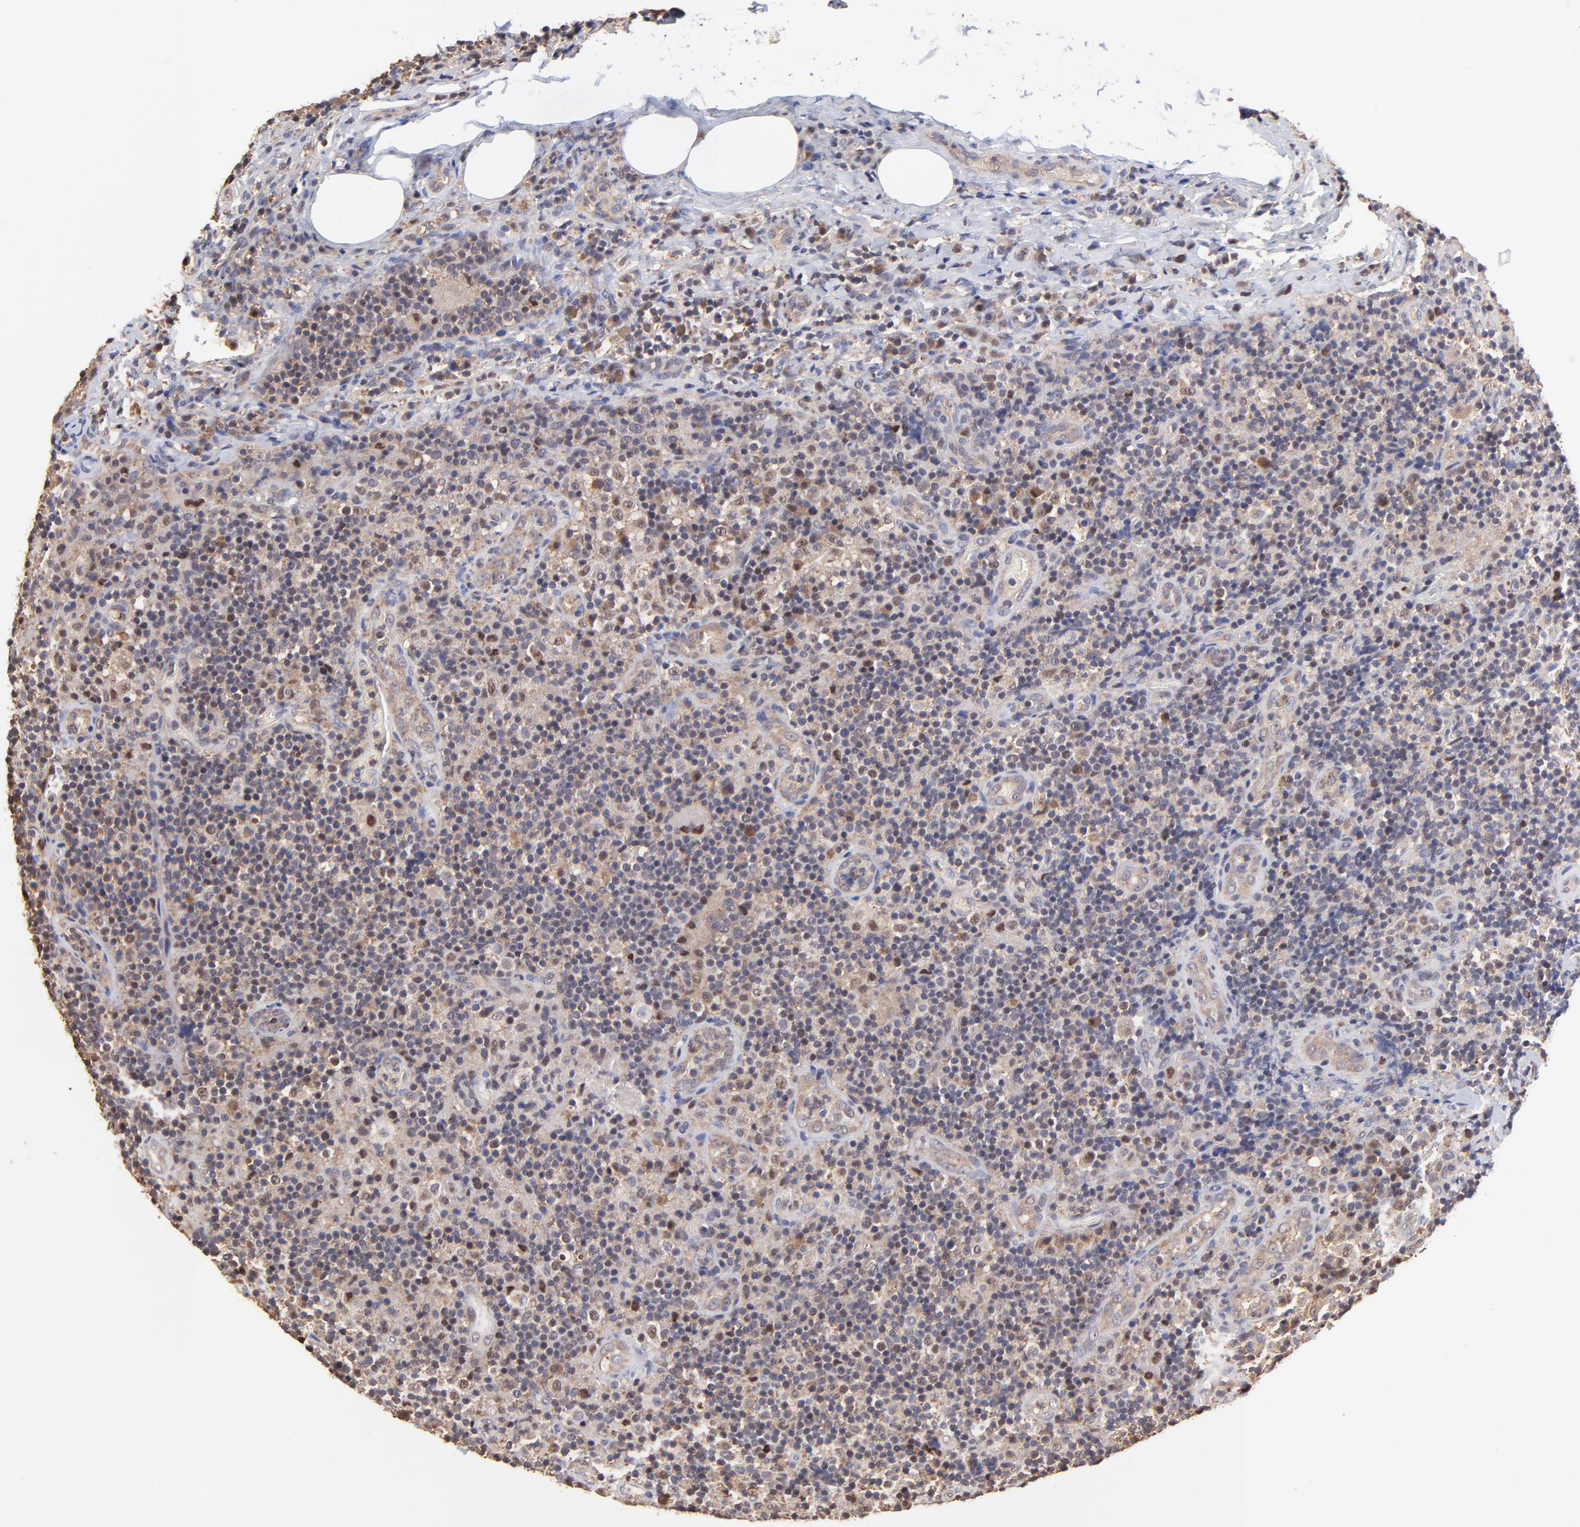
{"staining": {"intensity": "weak", "quantity": ">75%", "location": "cytoplasmic/membranous"}, "tissue": "lymph node", "cell_type": "Germinal center cells", "image_type": "normal", "snomed": [{"axis": "morphology", "description": "Normal tissue, NOS"}, {"axis": "morphology", "description": "Inflammation, NOS"}, {"axis": "topography", "description": "Lymph node"}], "caption": "Lymph node was stained to show a protein in brown. There is low levels of weak cytoplasmic/membranous expression in about >75% of germinal center cells. (Brightfield microscopy of DAB IHC at high magnification).", "gene": "PSMA6", "patient": {"sex": "male", "age": 46}}